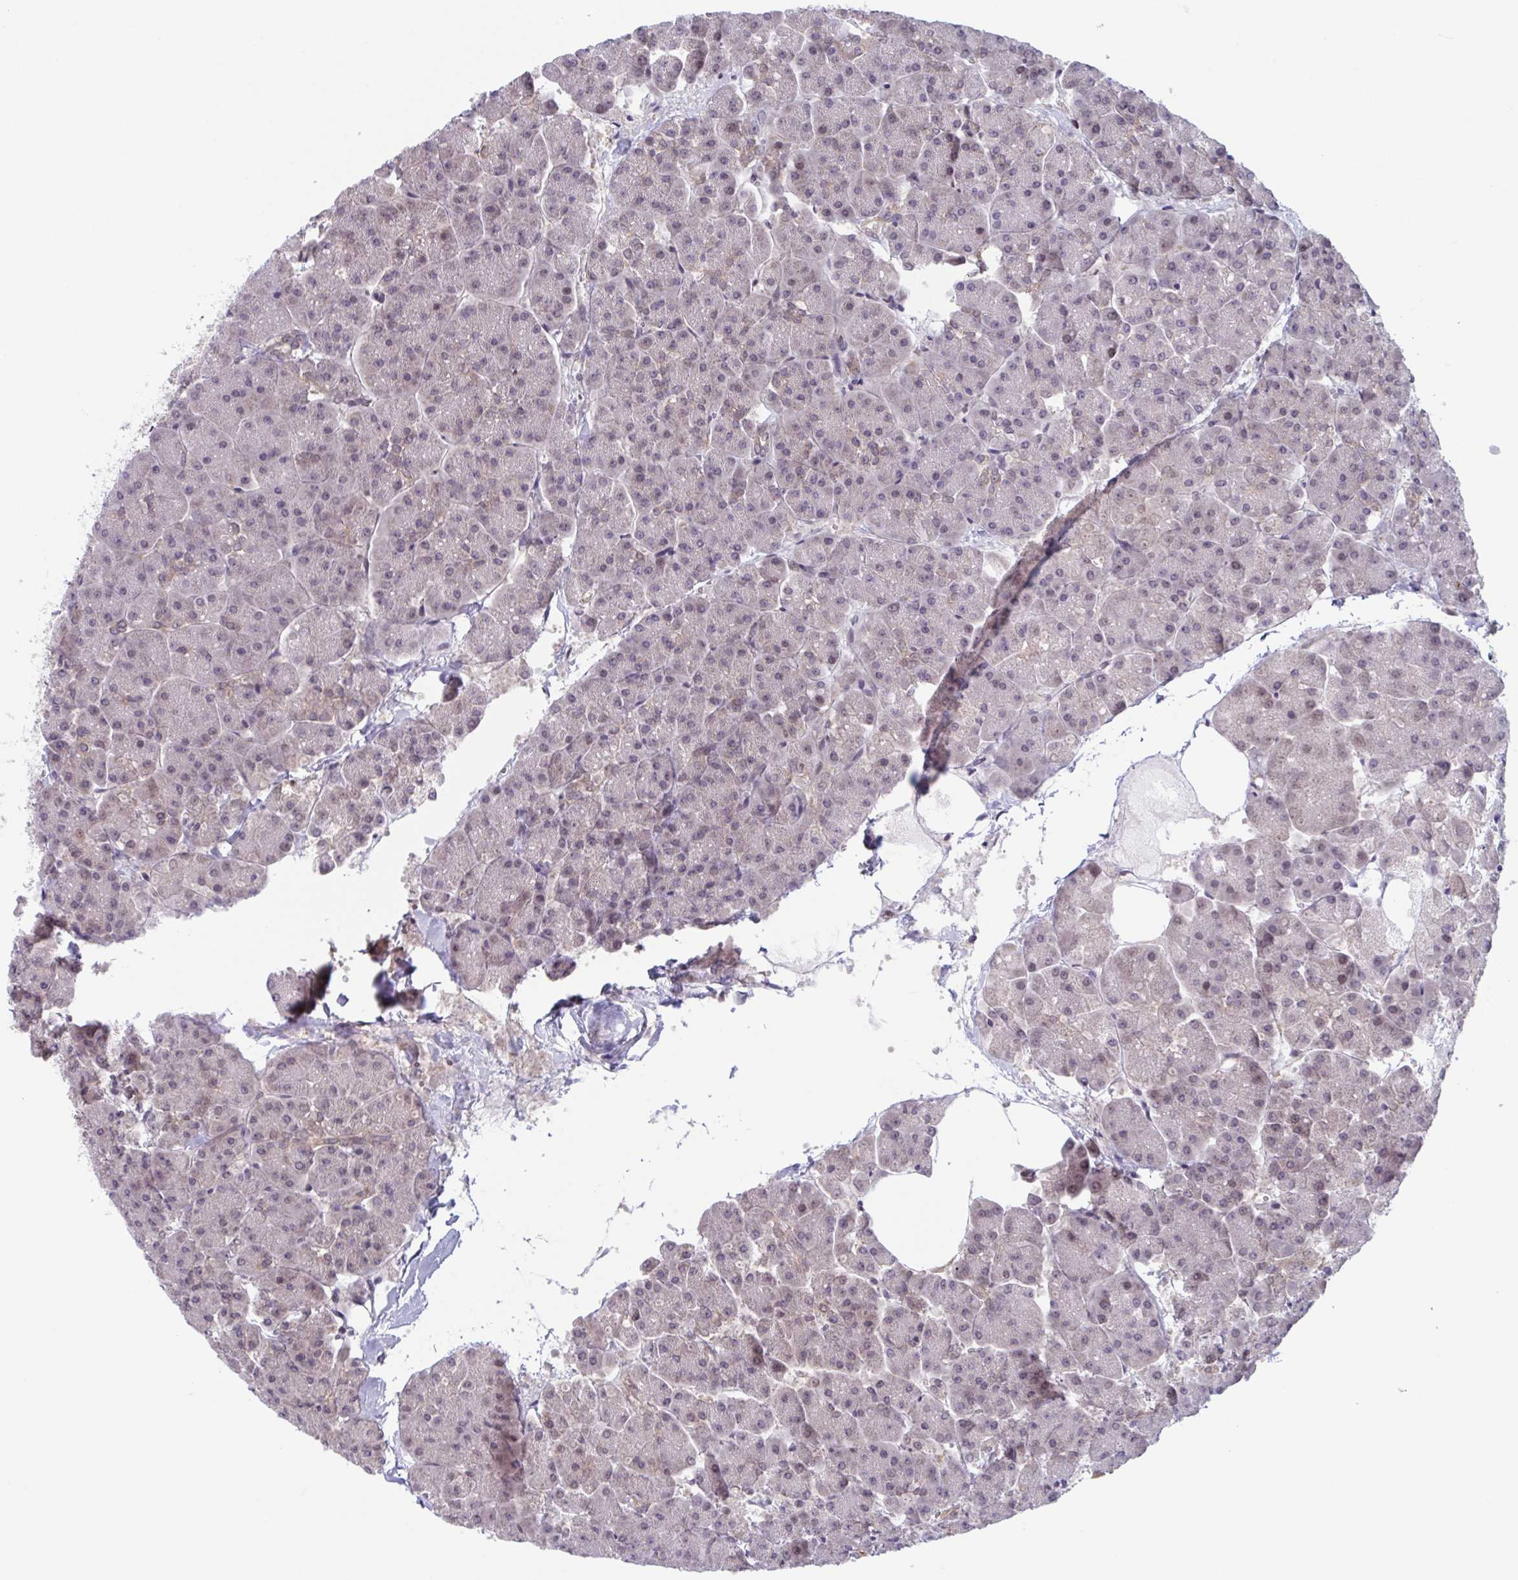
{"staining": {"intensity": "weak", "quantity": "<25%", "location": "nuclear"}, "tissue": "pancreas", "cell_type": "Exocrine glandular cells", "image_type": "normal", "snomed": [{"axis": "morphology", "description": "Normal tissue, NOS"}, {"axis": "topography", "description": "Pancreas"}, {"axis": "topography", "description": "Peripheral nerve tissue"}], "caption": "Immunohistochemical staining of normal pancreas displays no significant staining in exocrine glandular cells. (DAB immunohistochemistry (IHC), high magnification).", "gene": "RIOK1", "patient": {"sex": "male", "age": 54}}